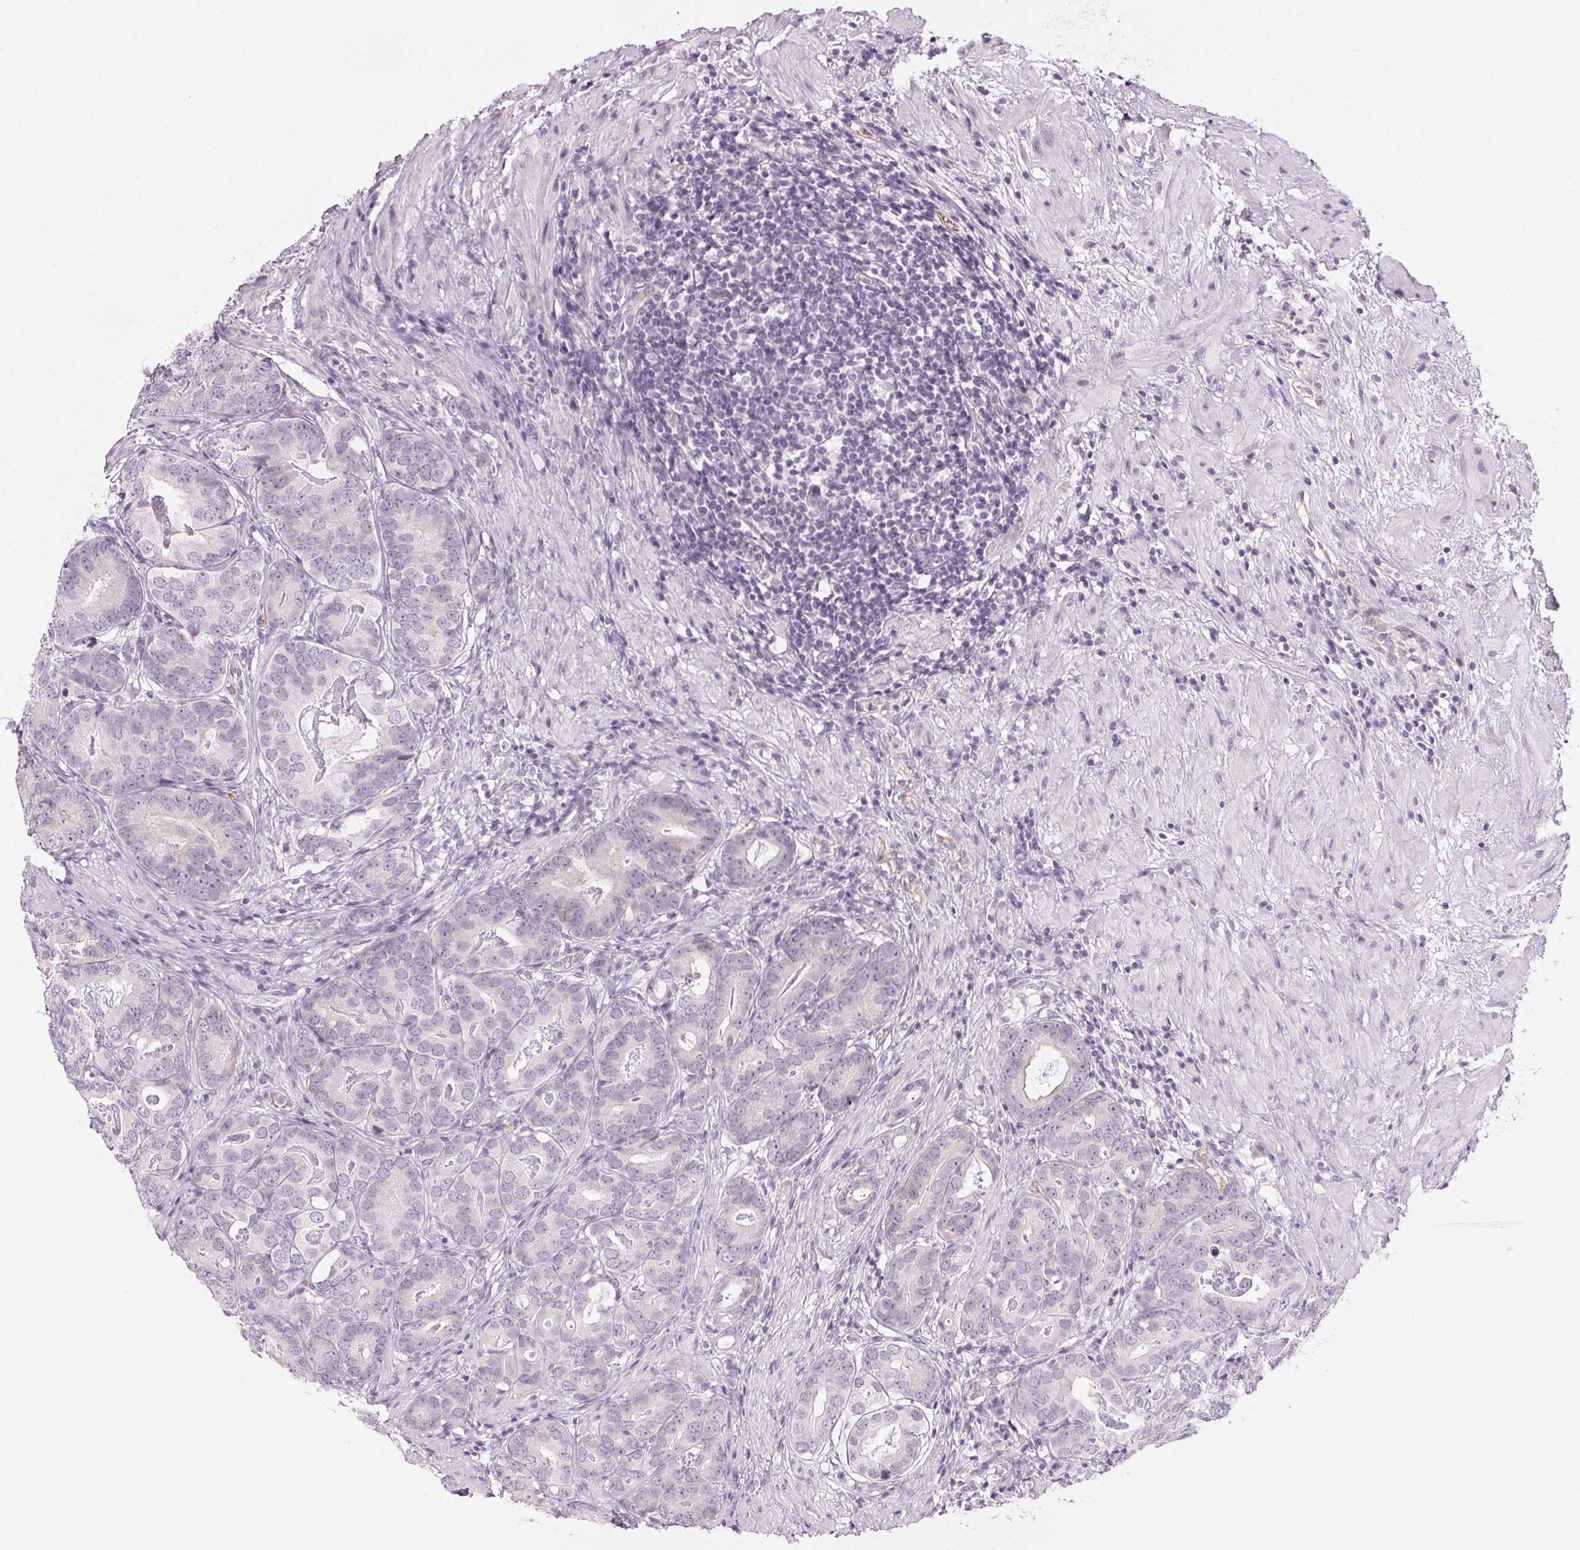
{"staining": {"intensity": "negative", "quantity": "none", "location": "none"}, "tissue": "prostate cancer", "cell_type": "Tumor cells", "image_type": "cancer", "snomed": [{"axis": "morphology", "description": "Adenocarcinoma, Low grade"}, {"axis": "topography", "description": "Prostate and seminal vesicle, NOS"}], "caption": "Prostate cancer was stained to show a protein in brown. There is no significant staining in tumor cells.", "gene": "AIF1L", "patient": {"sex": "male", "age": 71}}